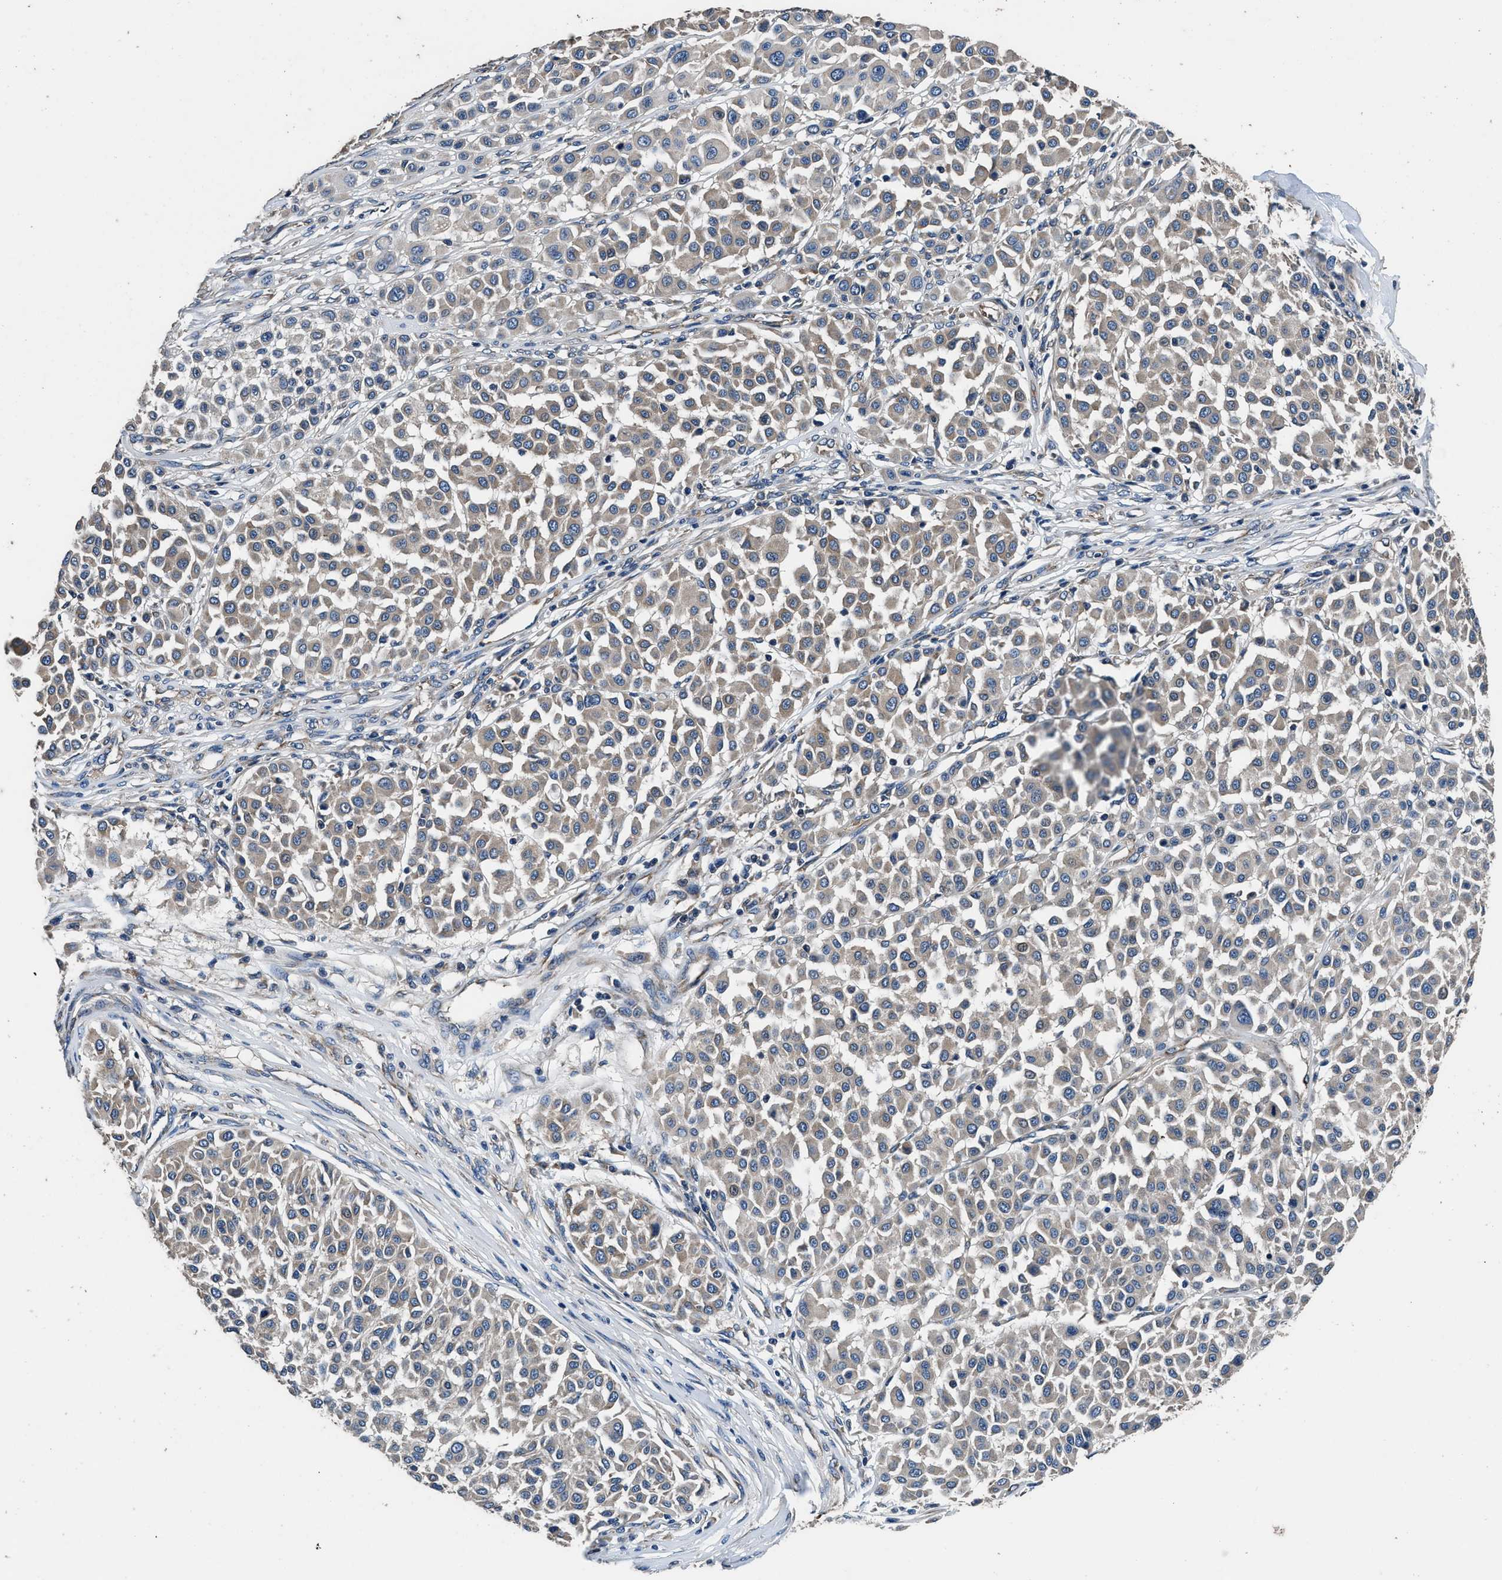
{"staining": {"intensity": "weak", "quantity": ">75%", "location": "cytoplasmic/membranous"}, "tissue": "melanoma", "cell_type": "Tumor cells", "image_type": "cancer", "snomed": [{"axis": "morphology", "description": "Malignant melanoma, Metastatic site"}, {"axis": "topography", "description": "Soft tissue"}], "caption": "High-power microscopy captured an immunohistochemistry histopathology image of malignant melanoma (metastatic site), revealing weak cytoplasmic/membranous expression in about >75% of tumor cells.", "gene": "DHRS7B", "patient": {"sex": "male", "age": 41}}